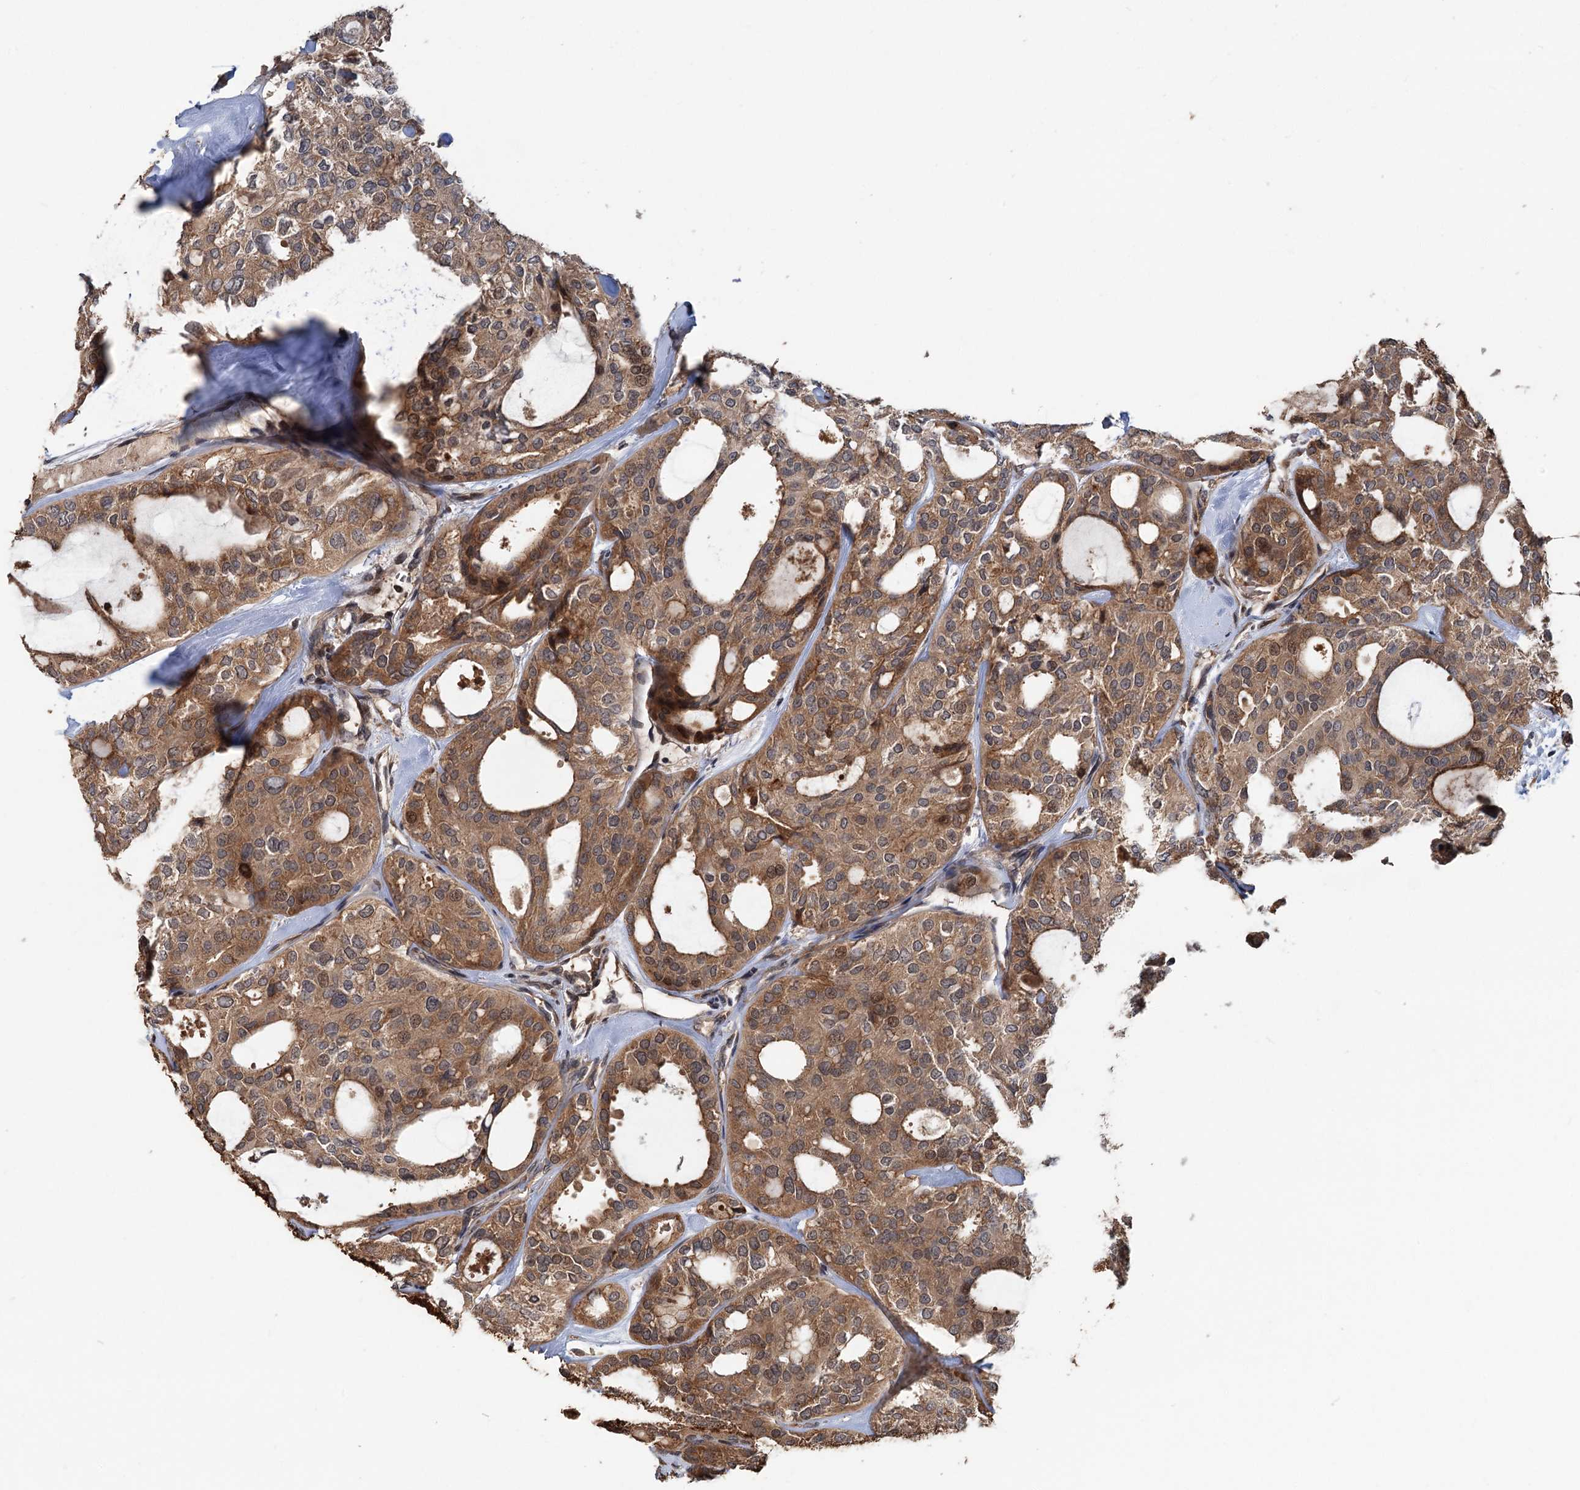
{"staining": {"intensity": "moderate", "quantity": ">75%", "location": "cytoplasmic/membranous"}, "tissue": "thyroid cancer", "cell_type": "Tumor cells", "image_type": "cancer", "snomed": [{"axis": "morphology", "description": "Follicular adenoma carcinoma, NOS"}, {"axis": "topography", "description": "Thyroid gland"}], "caption": "A medium amount of moderate cytoplasmic/membranous expression is seen in approximately >75% of tumor cells in thyroid cancer tissue. The protein is shown in brown color, while the nuclei are stained blue.", "gene": "KANSL2", "patient": {"sex": "male", "age": 75}}